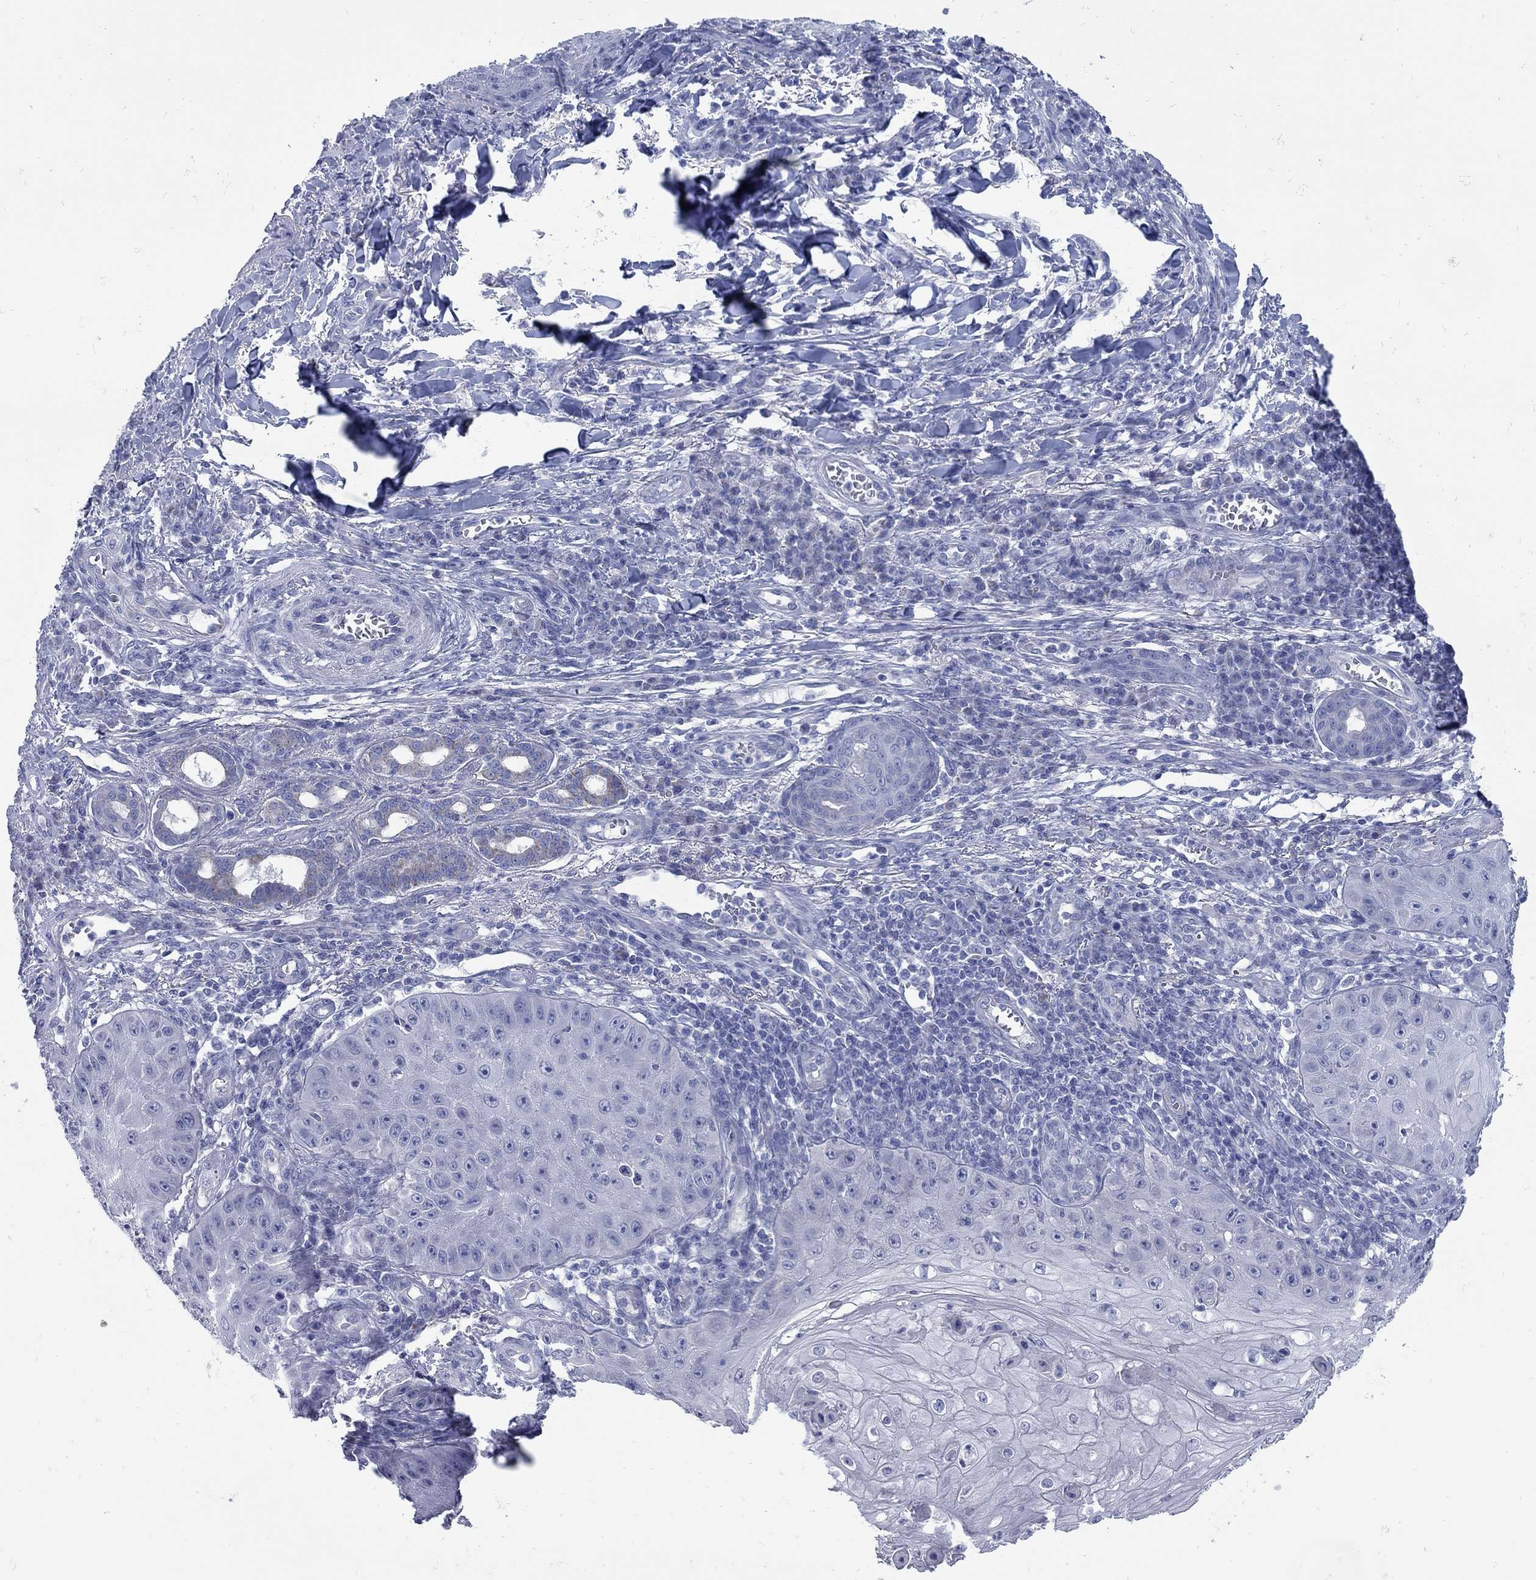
{"staining": {"intensity": "negative", "quantity": "none", "location": "none"}, "tissue": "skin cancer", "cell_type": "Tumor cells", "image_type": "cancer", "snomed": [{"axis": "morphology", "description": "Squamous cell carcinoma, NOS"}, {"axis": "topography", "description": "Skin"}], "caption": "A histopathology image of skin cancer (squamous cell carcinoma) stained for a protein exhibits no brown staining in tumor cells. Brightfield microscopy of immunohistochemistry stained with DAB (brown) and hematoxylin (blue), captured at high magnification.", "gene": "PDZD3", "patient": {"sex": "male", "age": 70}}